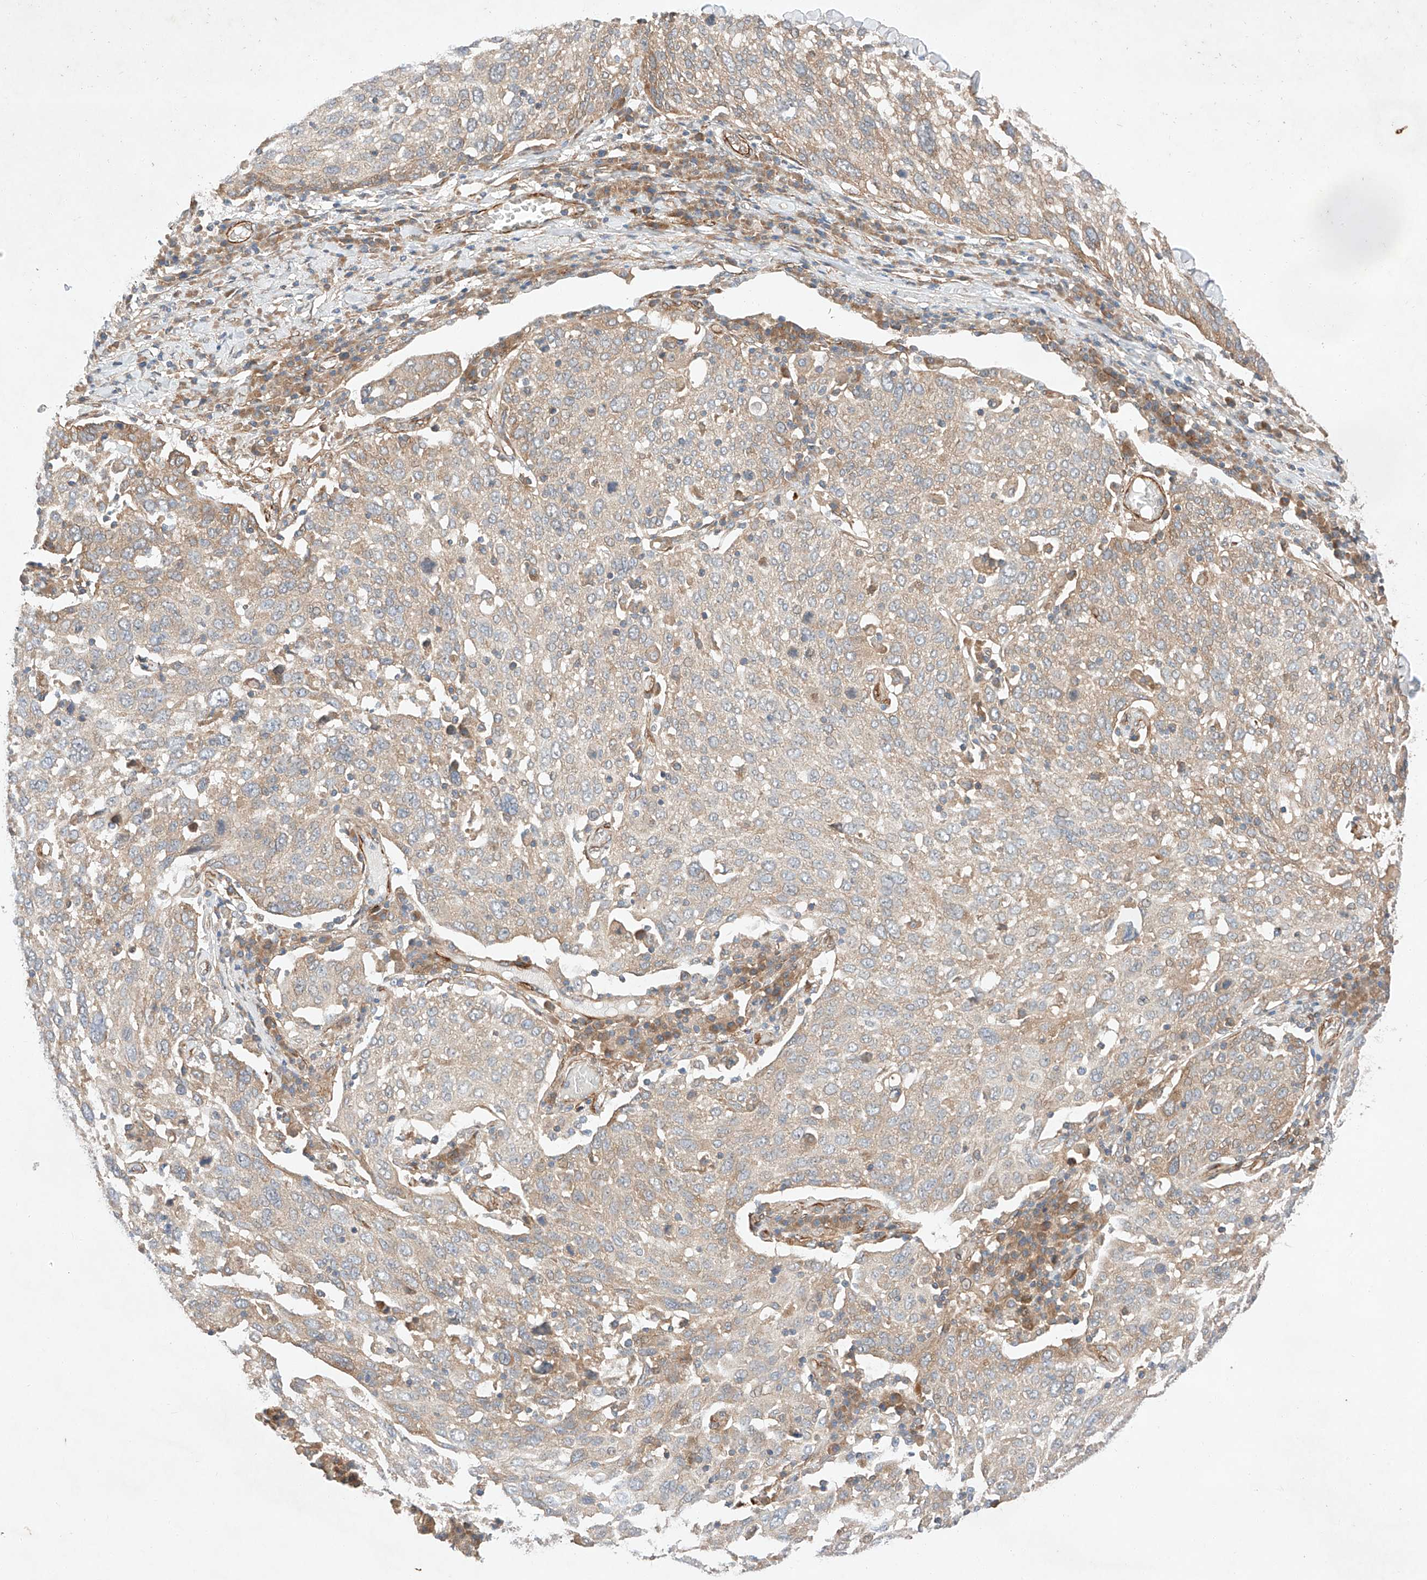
{"staining": {"intensity": "weak", "quantity": ">75%", "location": "cytoplasmic/membranous"}, "tissue": "lung cancer", "cell_type": "Tumor cells", "image_type": "cancer", "snomed": [{"axis": "morphology", "description": "Squamous cell carcinoma, NOS"}, {"axis": "topography", "description": "Lung"}], "caption": "Immunohistochemical staining of squamous cell carcinoma (lung) reveals weak cytoplasmic/membranous protein expression in approximately >75% of tumor cells.", "gene": "RAB23", "patient": {"sex": "male", "age": 65}}